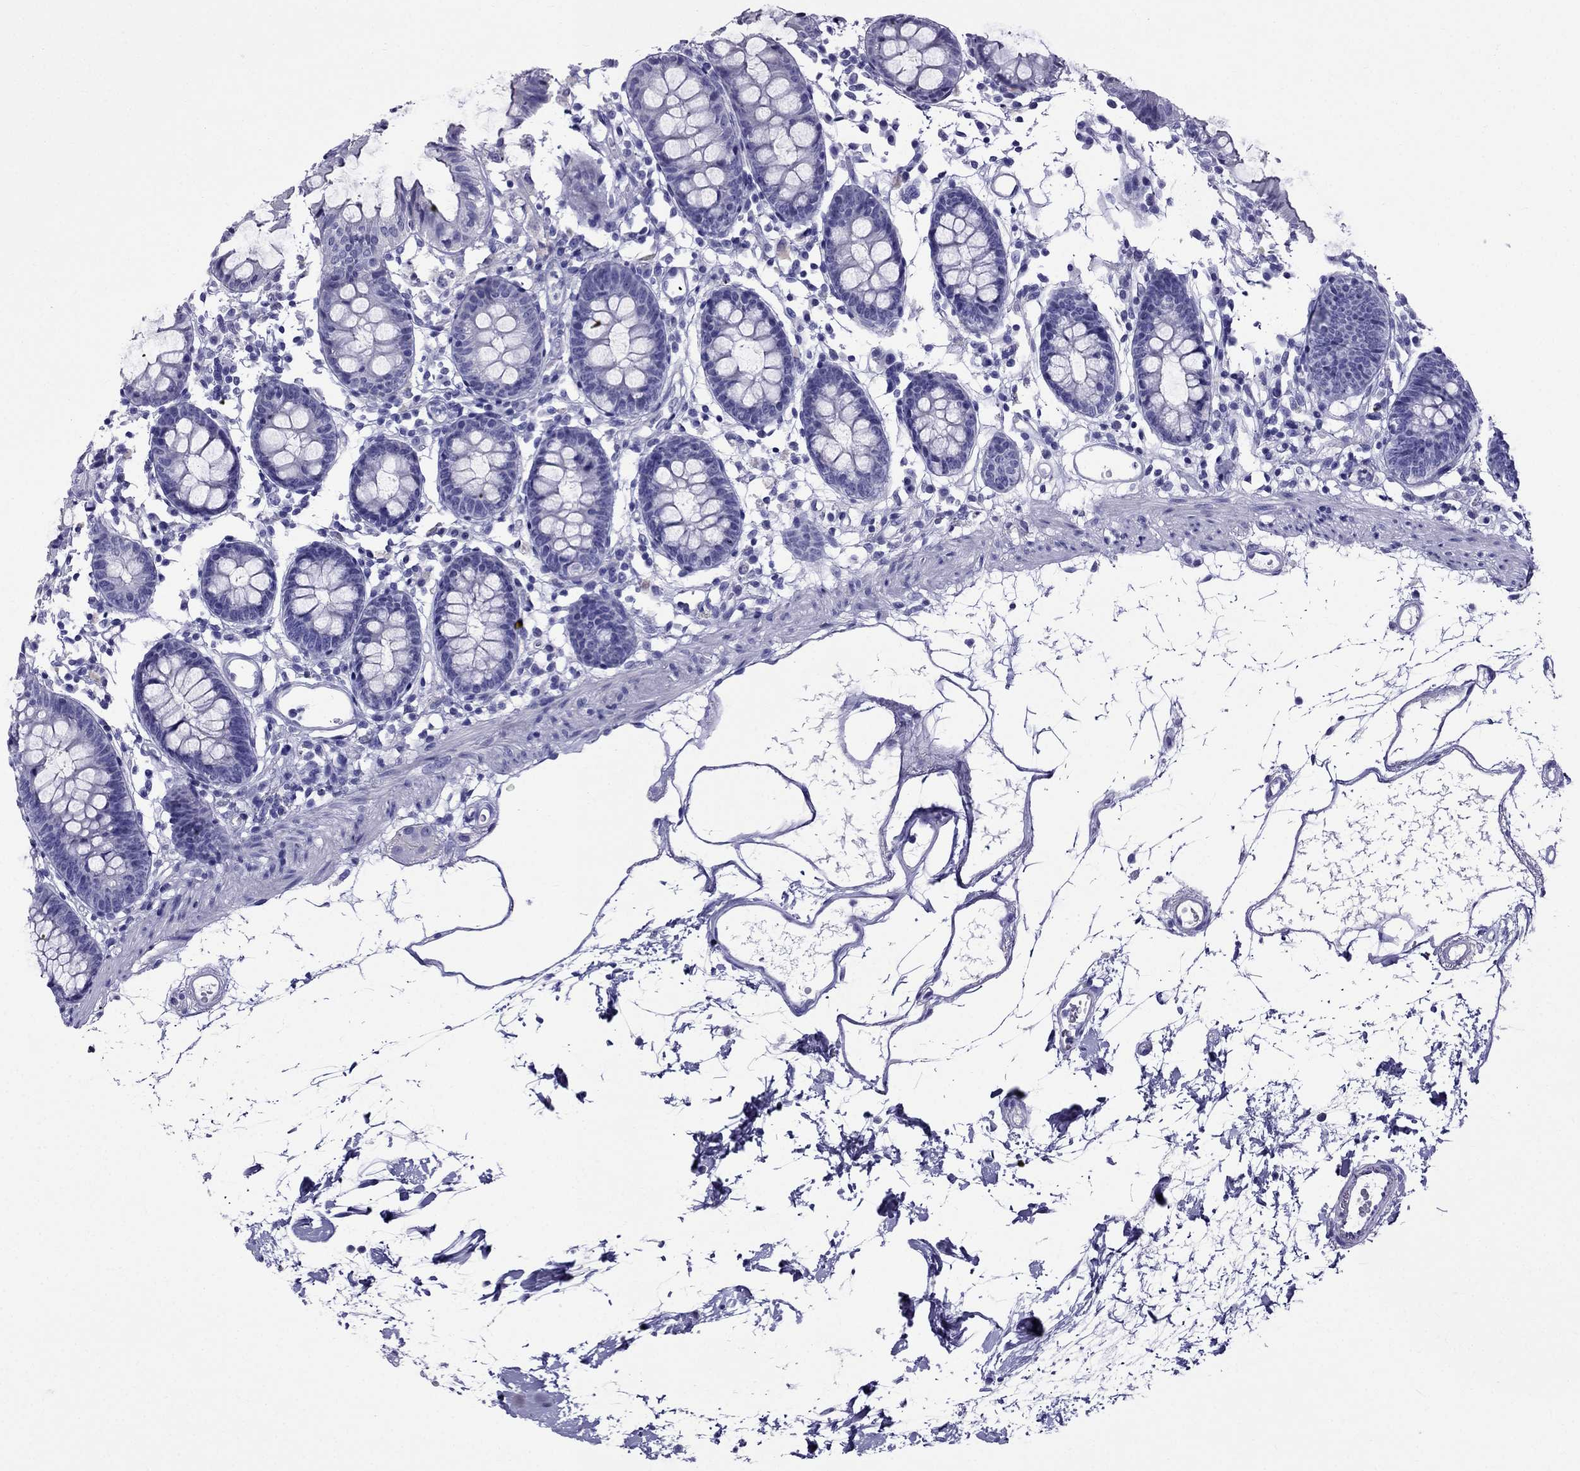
{"staining": {"intensity": "negative", "quantity": "none", "location": "none"}, "tissue": "colon", "cell_type": "Endothelial cells", "image_type": "normal", "snomed": [{"axis": "morphology", "description": "Normal tissue, NOS"}, {"axis": "topography", "description": "Colon"}], "caption": "Photomicrograph shows no protein staining in endothelial cells of normal colon. The staining is performed using DAB brown chromogen with nuclei counter-stained in using hematoxylin.", "gene": "CRYBA1", "patient": {"sex": "female", "age": 84}}